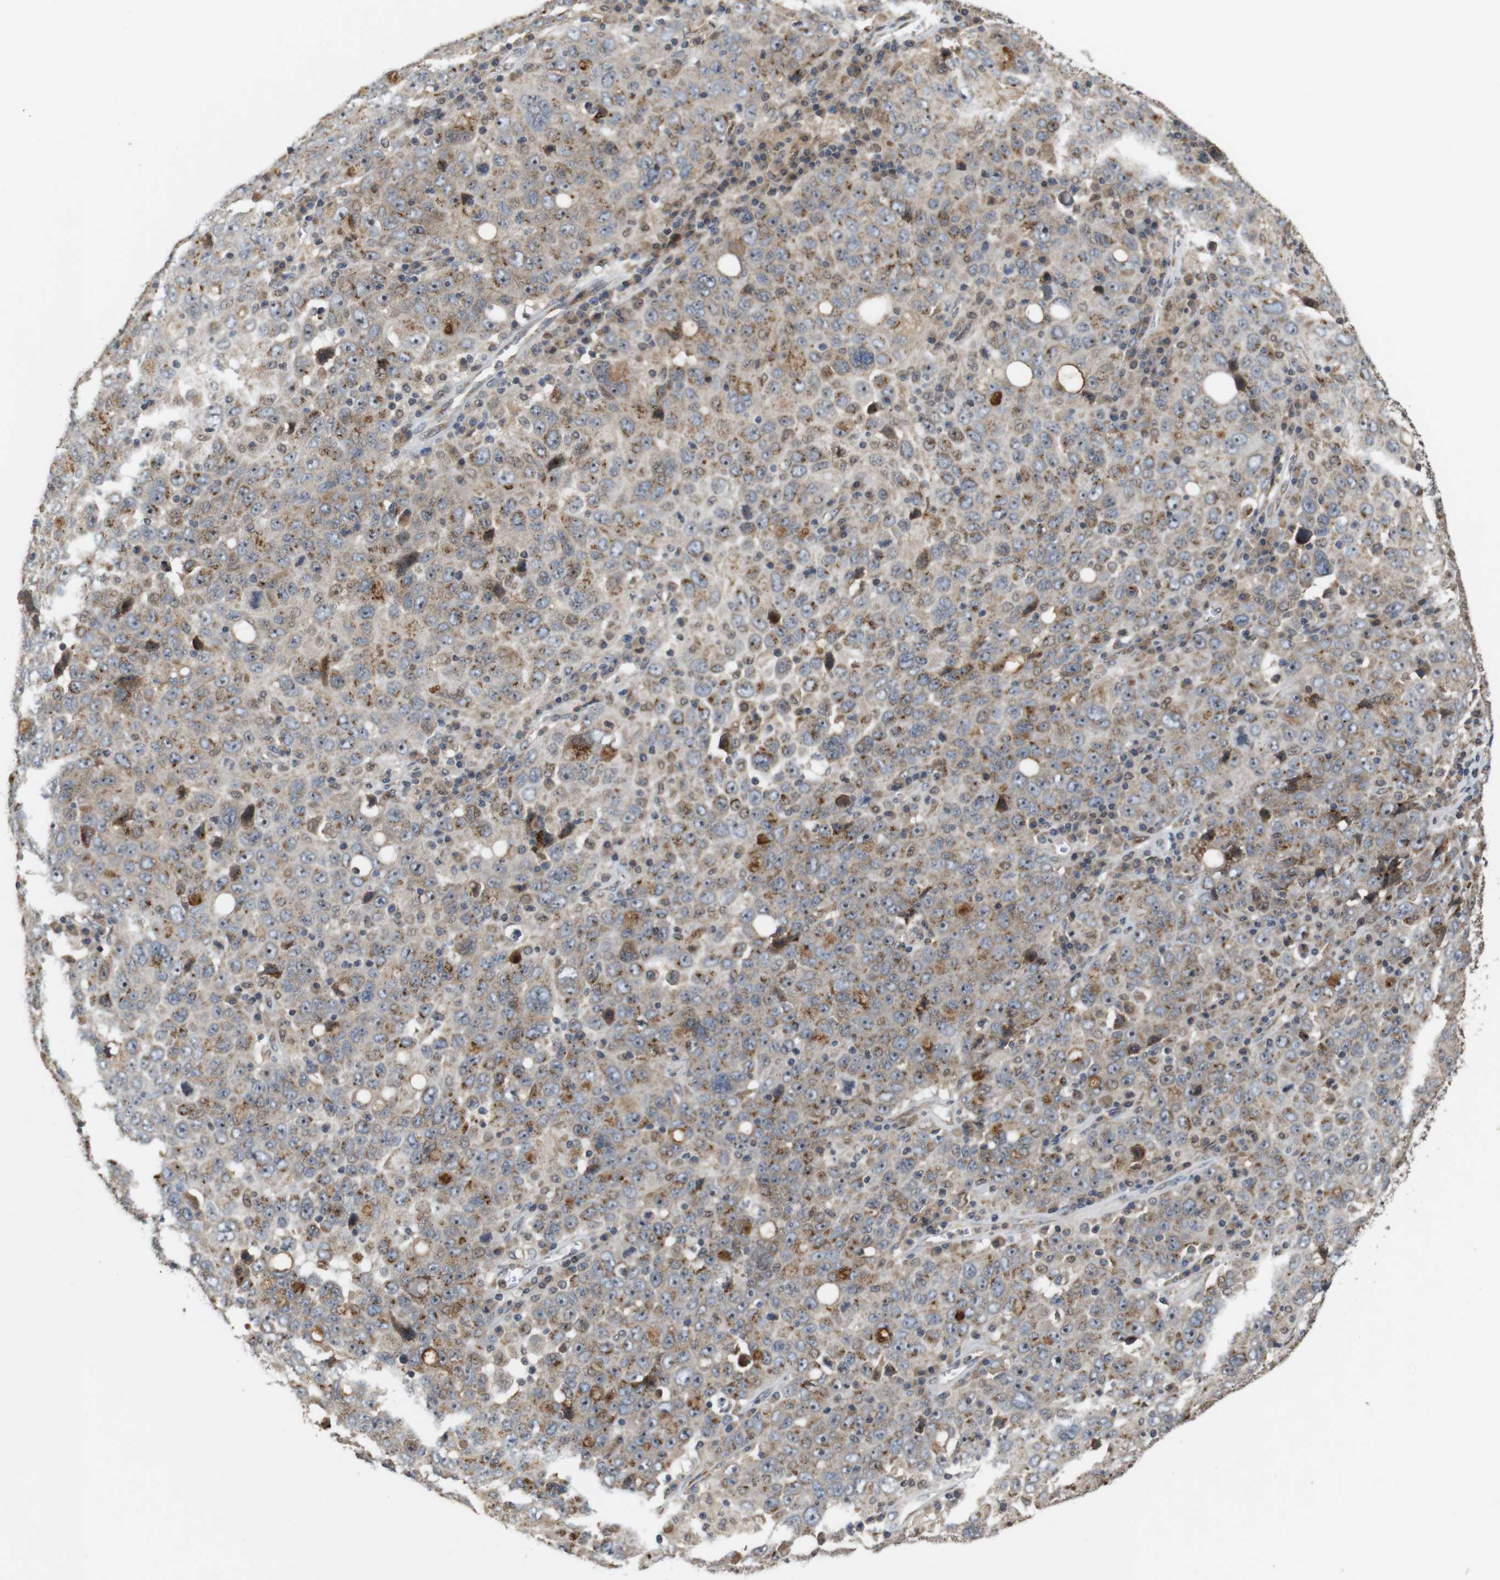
{"staining": {"intensity": "weak", "quantity": "<25%", "location": "cytoplasmic/membranous"}, "tissue": "ovarian cancer", "cell_type": "Tumor cells", "image_type": "cancer", "snomed": [{"axis": "morphology", "description": "Carcinoma, endometroid"}, {"axis": "topography", "description": "Ovary"}], "caption": "There is no significant staining in tumor cells of ovarian cancer. (Brightfield microscopy of DAB immunohistochemistry at high magnification).", "gene": "EFCAB14", "patient": {"sex": "female", "age": 62}}